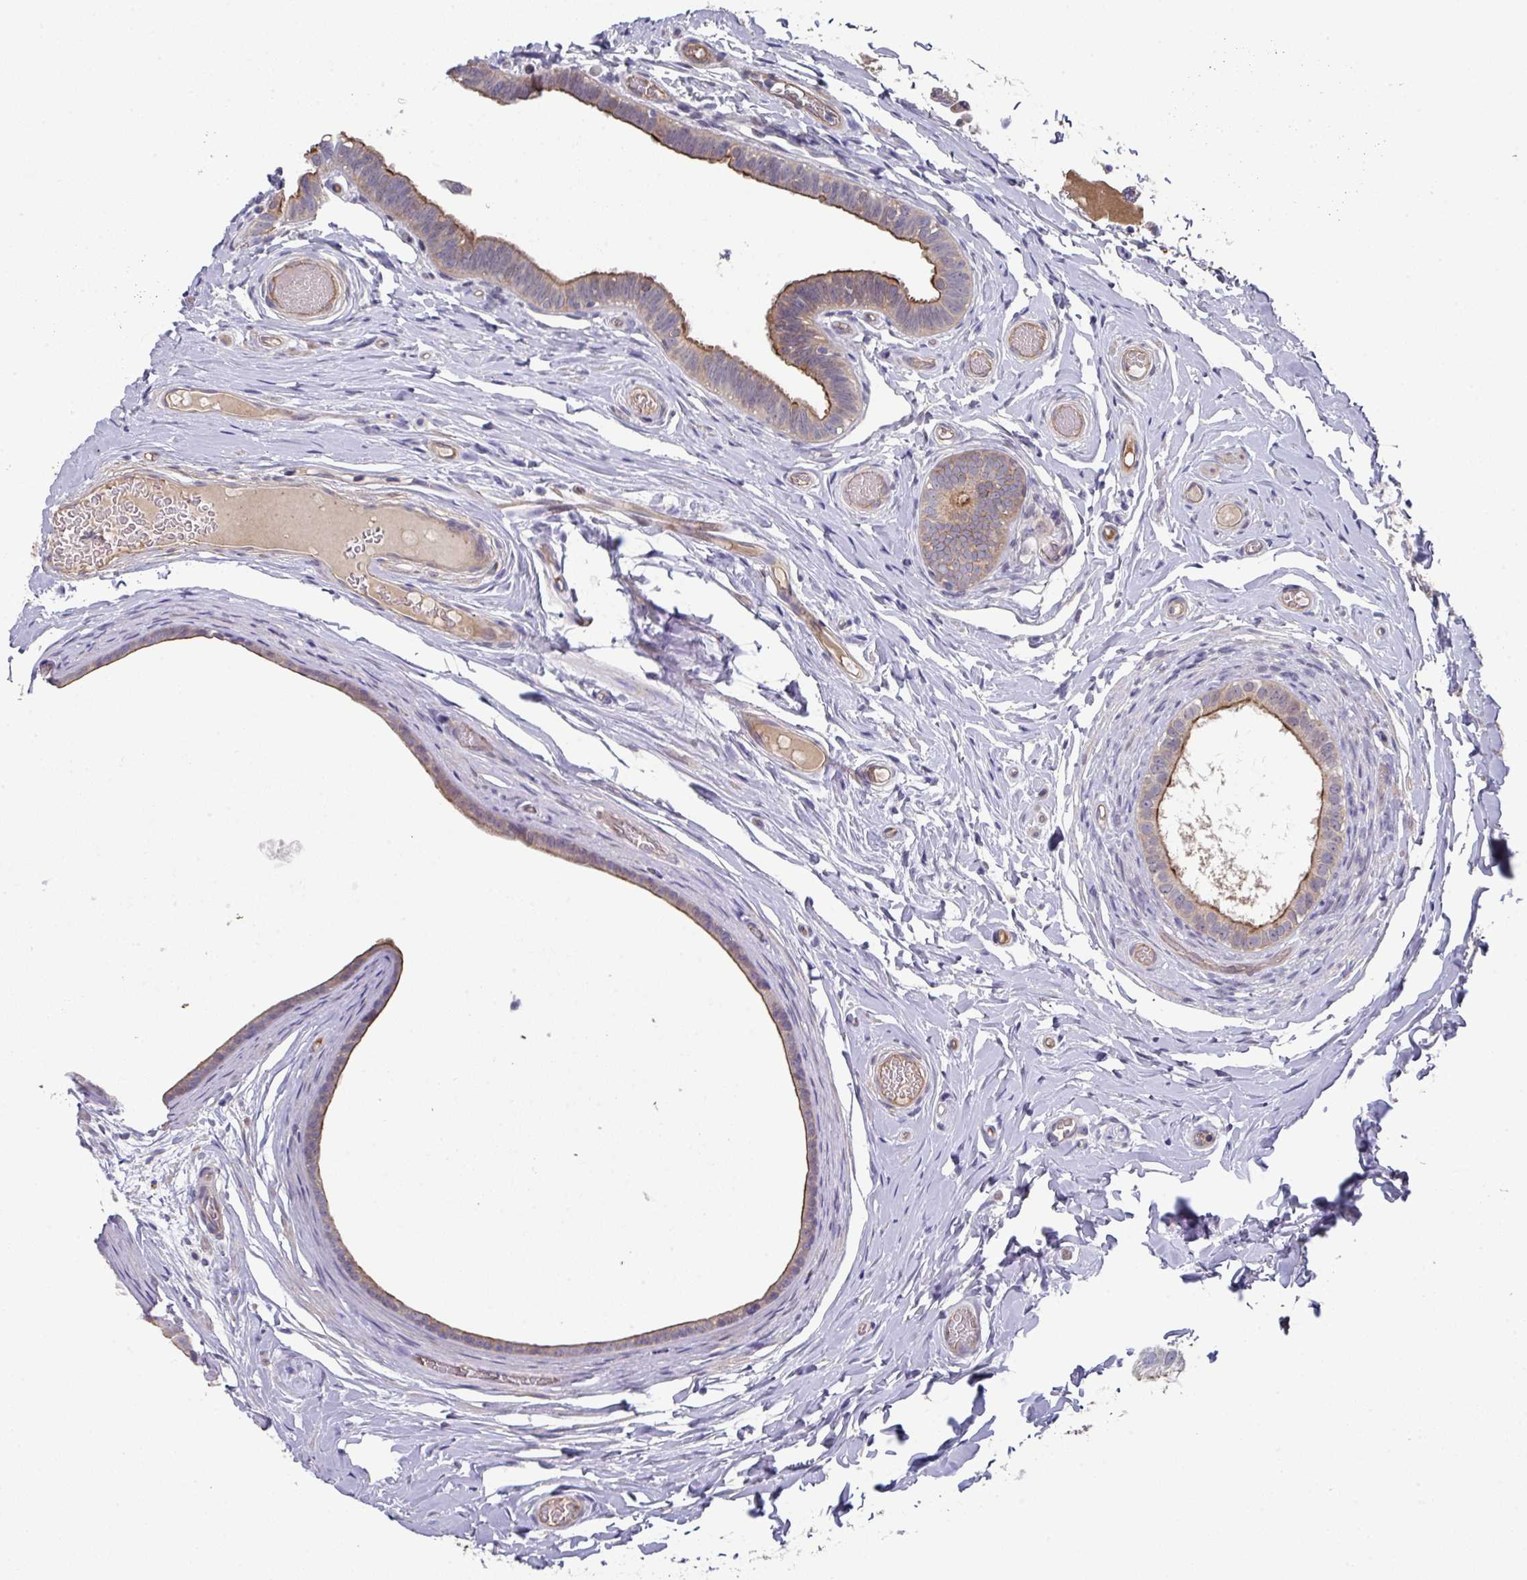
{"staining": {"intensity": "moderate", "quantity": "25%-75%", "location": "cytoplasmic/membranous"}, "tissue": "epididymis", "cell_type": "Glandular cells", "image_type": "normal", "snomed": [{"axis": "morphology", "description": "Normal tissue, NOS"}, {"axis": "morphology", "description": "Carcinoma, Embryonal, NOS"}, {"axis": "topography", "description": "Testis"}, {"axis": "topography", "description": "Epididymis"}], "caption": "Epididymis stained for a protein displays moderate cytoplasmic/membranous positivity in glandular cells. Using DAB (3,3'-diaminobenzidine) (brown) and hematoxylin (blue) stains, captured at high magnification using brightfield microscopy.", "gene": "PRR5", "patient": {"sex": "male", "age": 36}}